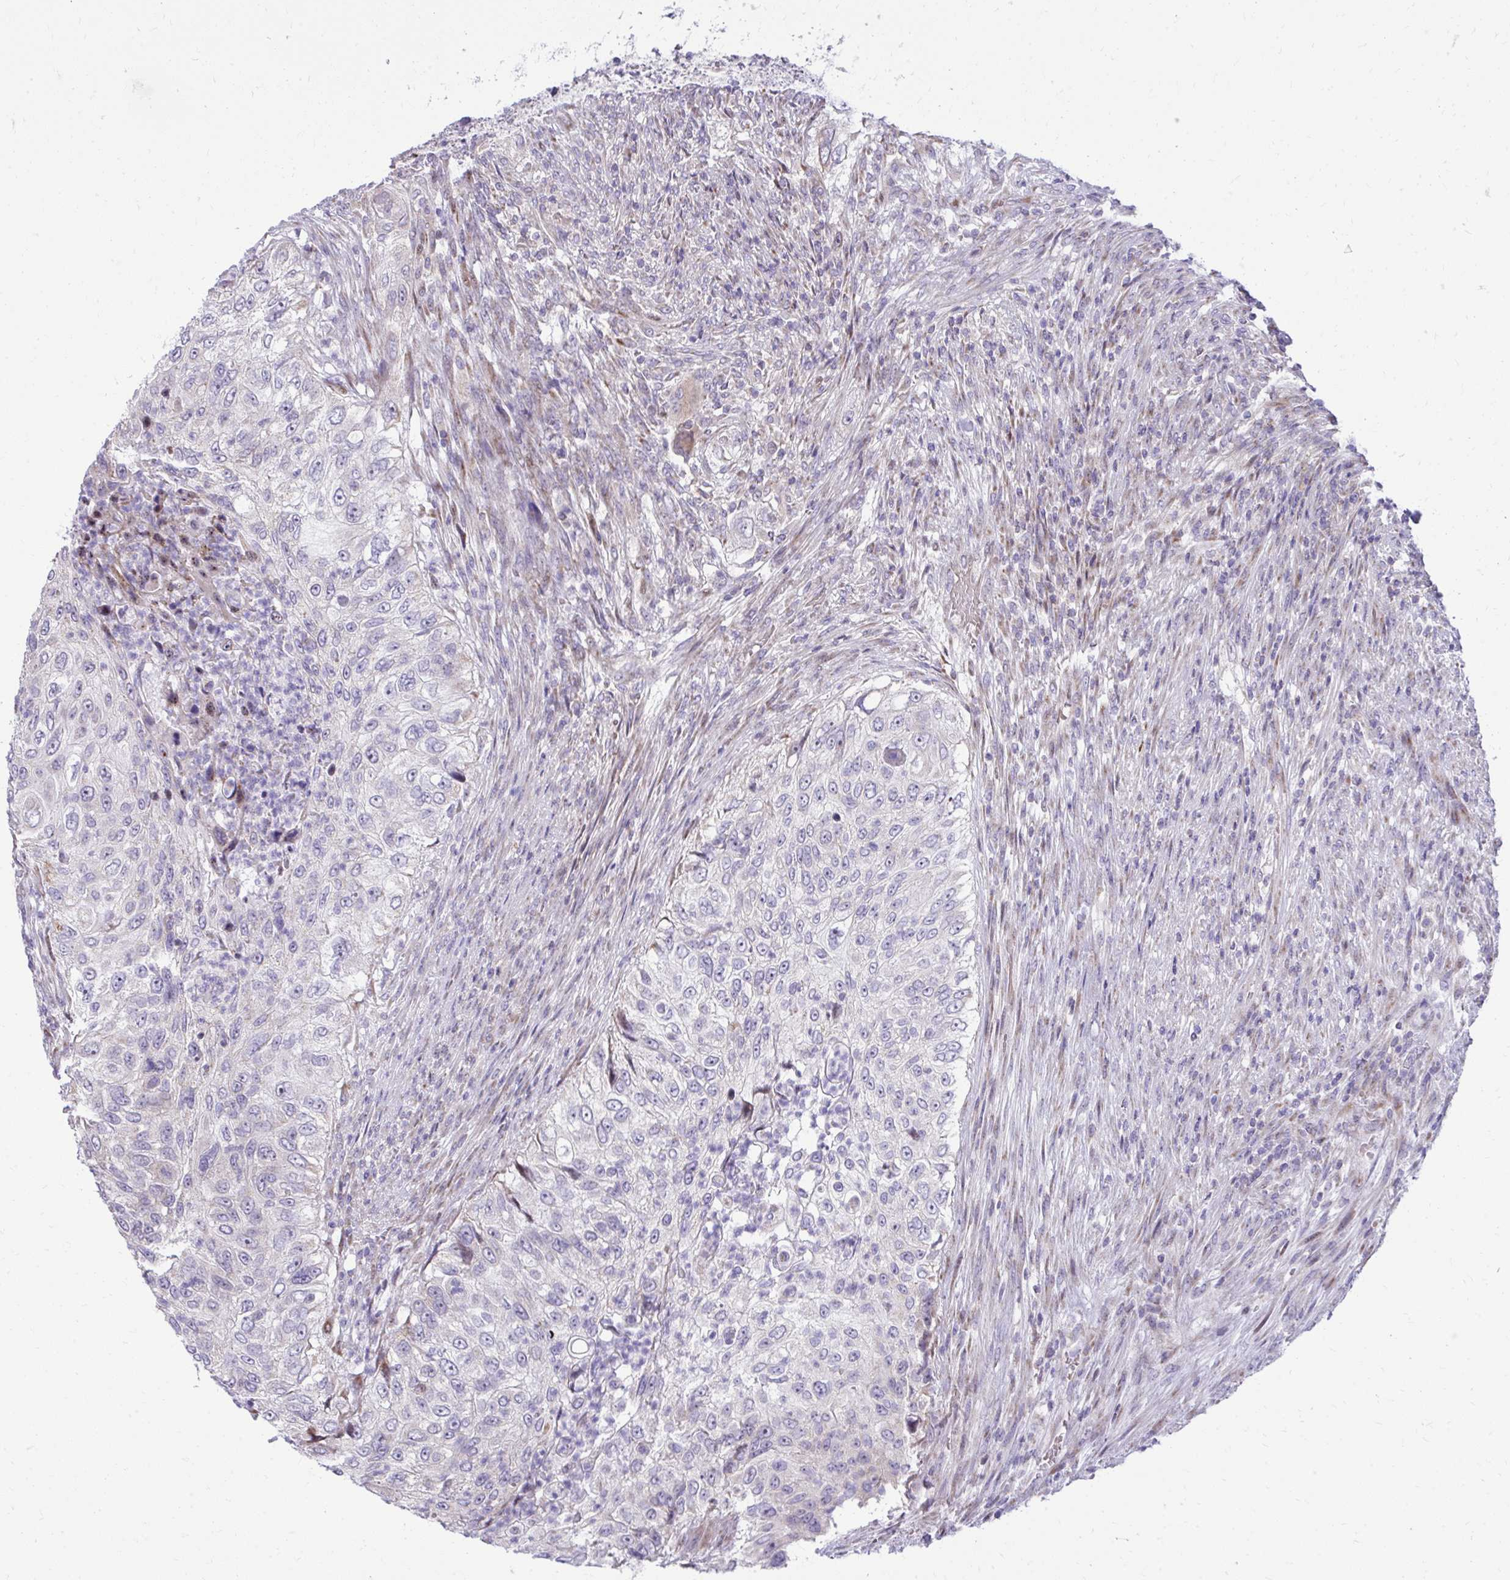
{"staining": {"intensity": "negative", "quantity": "none", "location": "none"}, "tissue": "urothelial cancer", "cell_type": "Tumor cells", "image_type": "cancer", "snomed": [{"axis": "morphology", "description": "Urothelial carcinoma, High grade"}, {"axis": "topography", "description": "Urinary bladder"}], "caption": "Immunohistochemistry (IHC) photomicrograph of human urothelial cancer stained for a protein (brown), which demonstrates no positivity in tumor cells. Nuclei are stained in blue.", "gene": "GPRIN3", "patient": {"sex": "female", "age": 60}}